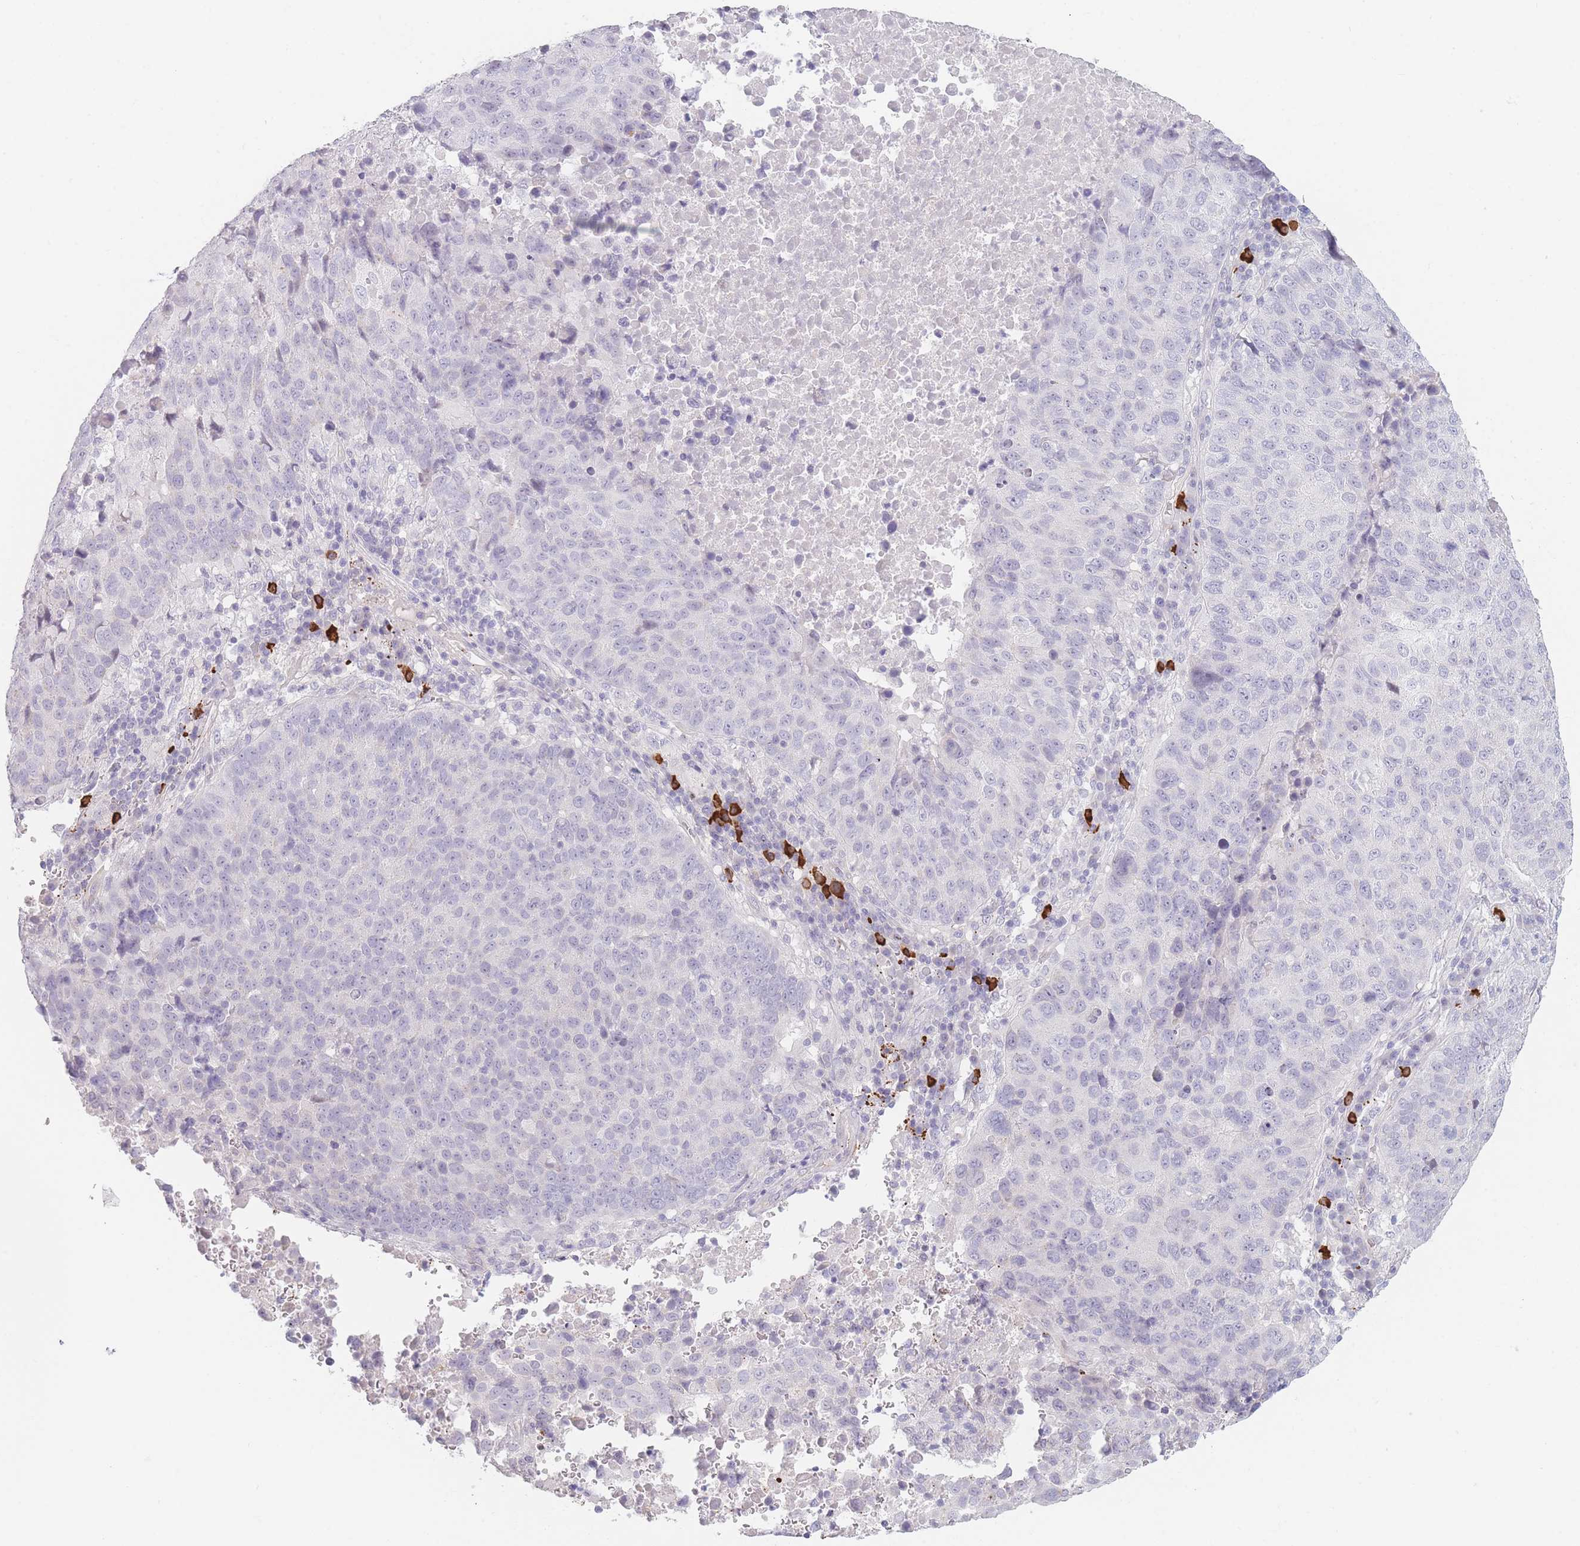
{"staining": {"intensity": "negative", "quantity": "none", "location": "none"}, "tissue": "lung cancer", "cell_type": "Tumor cells", "image_type": "cancer", "snomed": [{"axis": "morphology", "description": "Squamous cell carcinoma, NOS"}, {"axis": "topography", "description": "Lung"}], "caption": "An immunohistochemistry micrograph of squamous cell carcinoma (lung) is shown. There is no staining in tumor cells of squamous cell carcinoma (lung).", "gene": "PLEKHG2", "patient": {"sex": "male", "age": 73}}